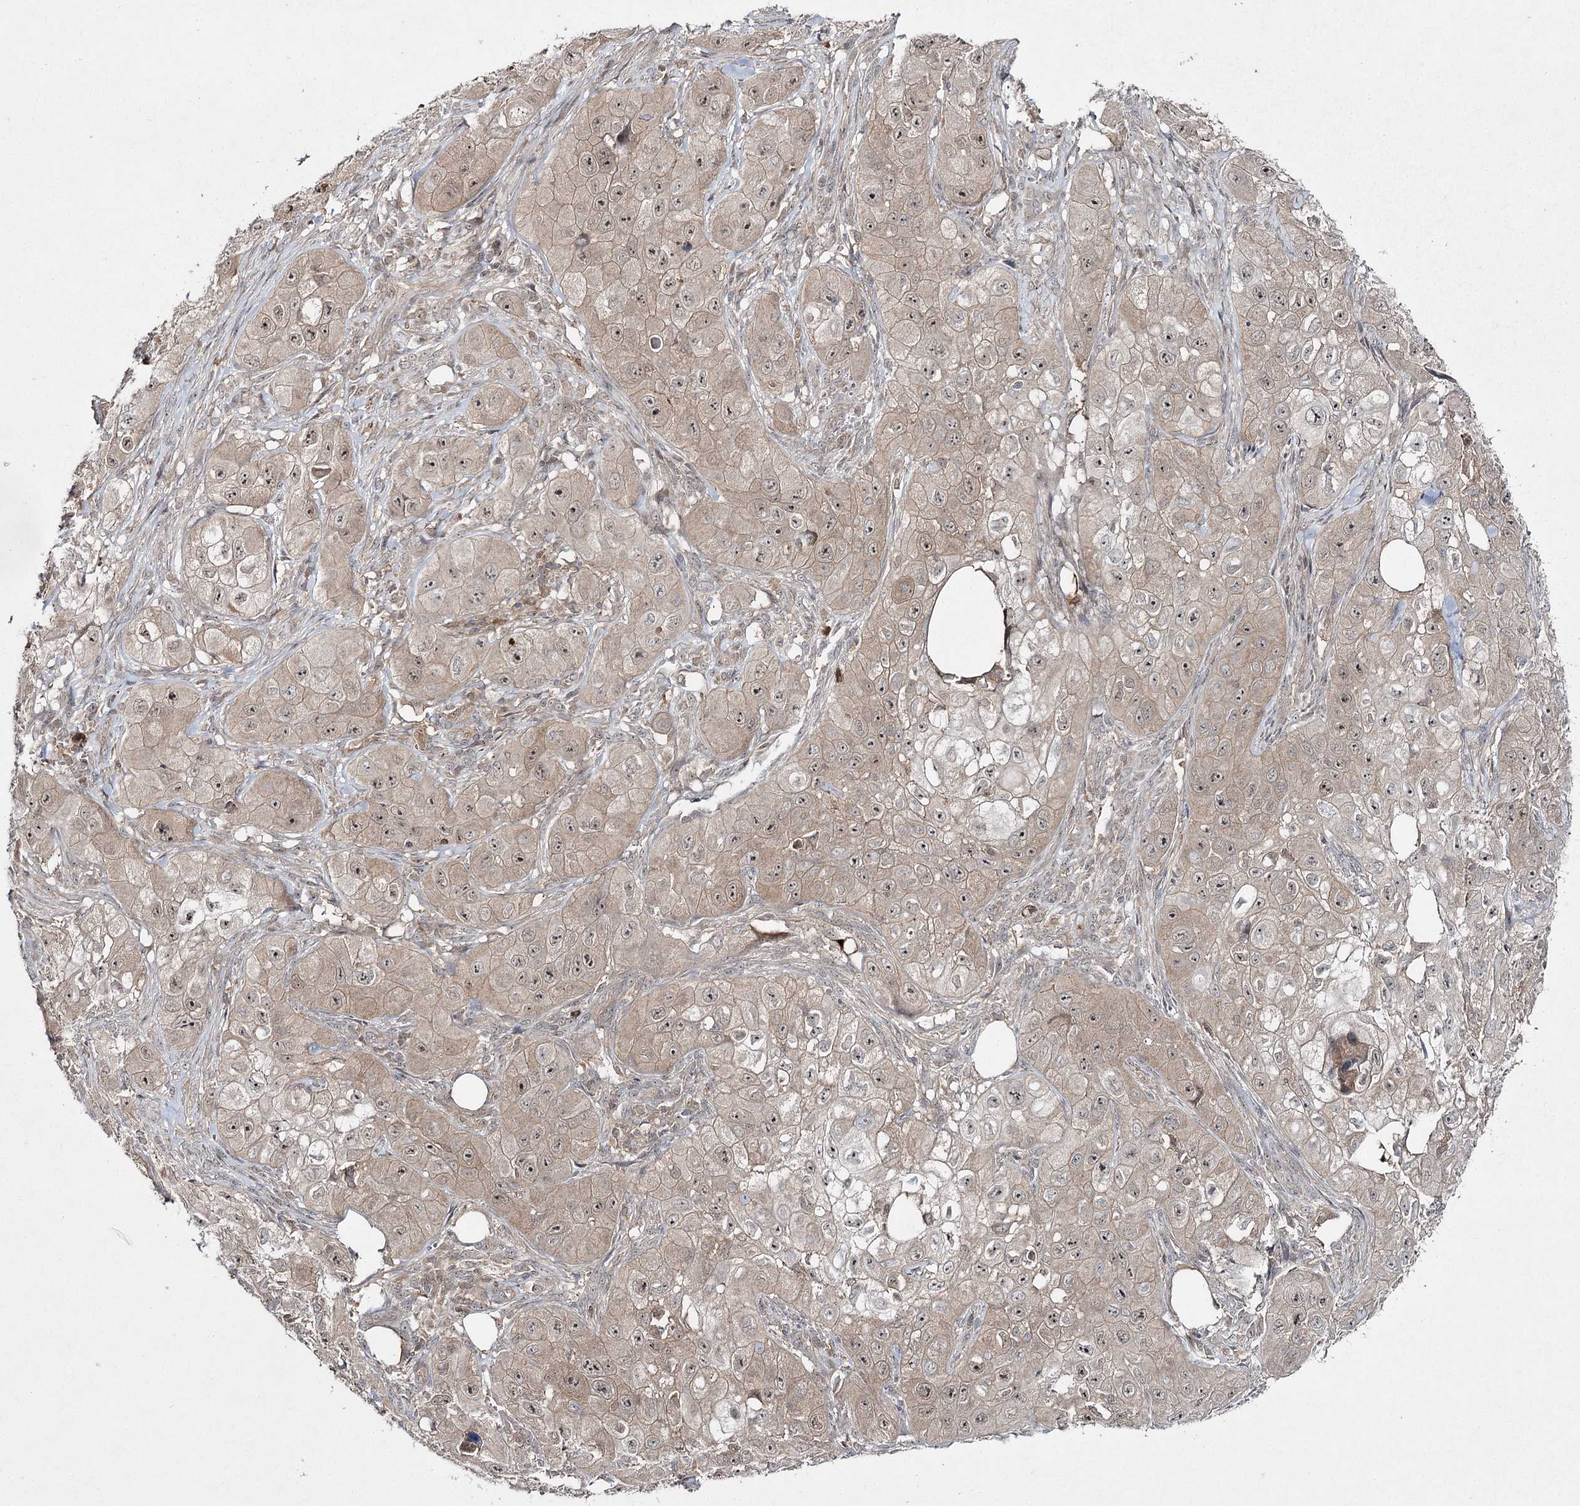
{"staining": {"intensity": "weak", "quantity": ">75%", "location": "cytoplasmic/membranous,nuclear"}, "tissue": "skin cancer", "cell_type": "Tumor cells", "image_type": "cancer", "snomed": [{"axis": "morphology", "description": "Squamous cell carcinoma, NOS"}, {"axis": "topography", "description": "Skin"}, {"axis": "topography", "description": "Subcutis"}], "caption": "This is an image of immunohistochemistry staining of skin squamous cell carcinoma, which shows weak expression in the cytoplasmic/membranous and nuclear of tumor cells.", "gene": "WDR44", "patient": {"sex": "male", "age": 73}}